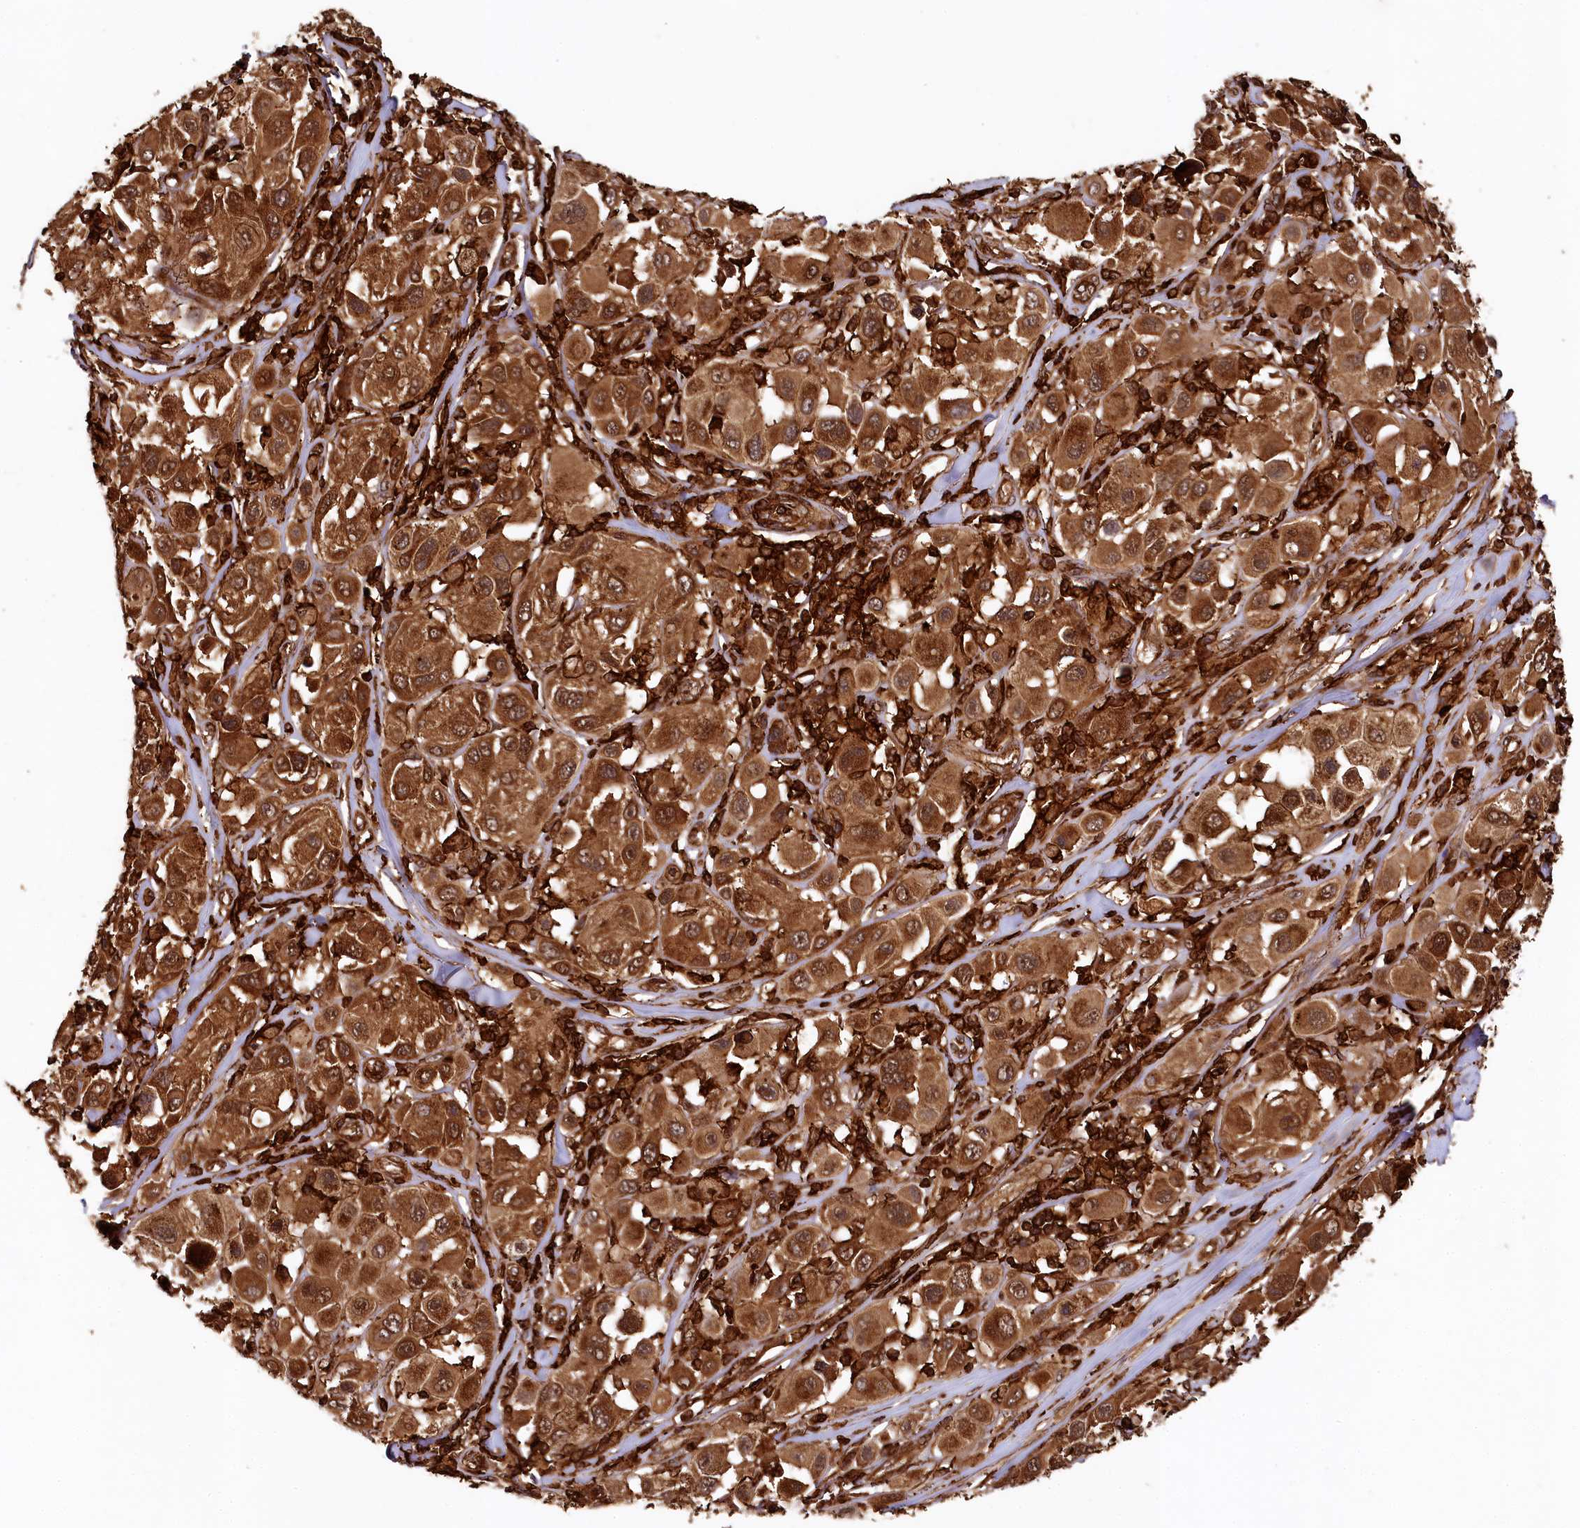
{"staining": {"intensity": "strong", "quantity": ">75%", "location": "cytoplasmic/membranous,nuclear"}, "tissue": "melanoma", "cell_type": "Tumor cells", "image_type": "cancer", "snomed": [{"axis": "morphology", "description": "Malignant melanoma, Metastatic site"}, {"axis": "topography", "description": "Skin"}], "caption": "DAB (3,3'-diaminobenzidine) immunohistochemical staining of melanoma displays strong cytoplasmic/membranous and nuclear protein positivity in about >75% of tumor cells. Using DAB (brown) and hematoxylin (blue) stains, captured at high magnification using brightfield microscopy.", "gene": "STUB1", "patient": {"sex": "male", "age": 41}}